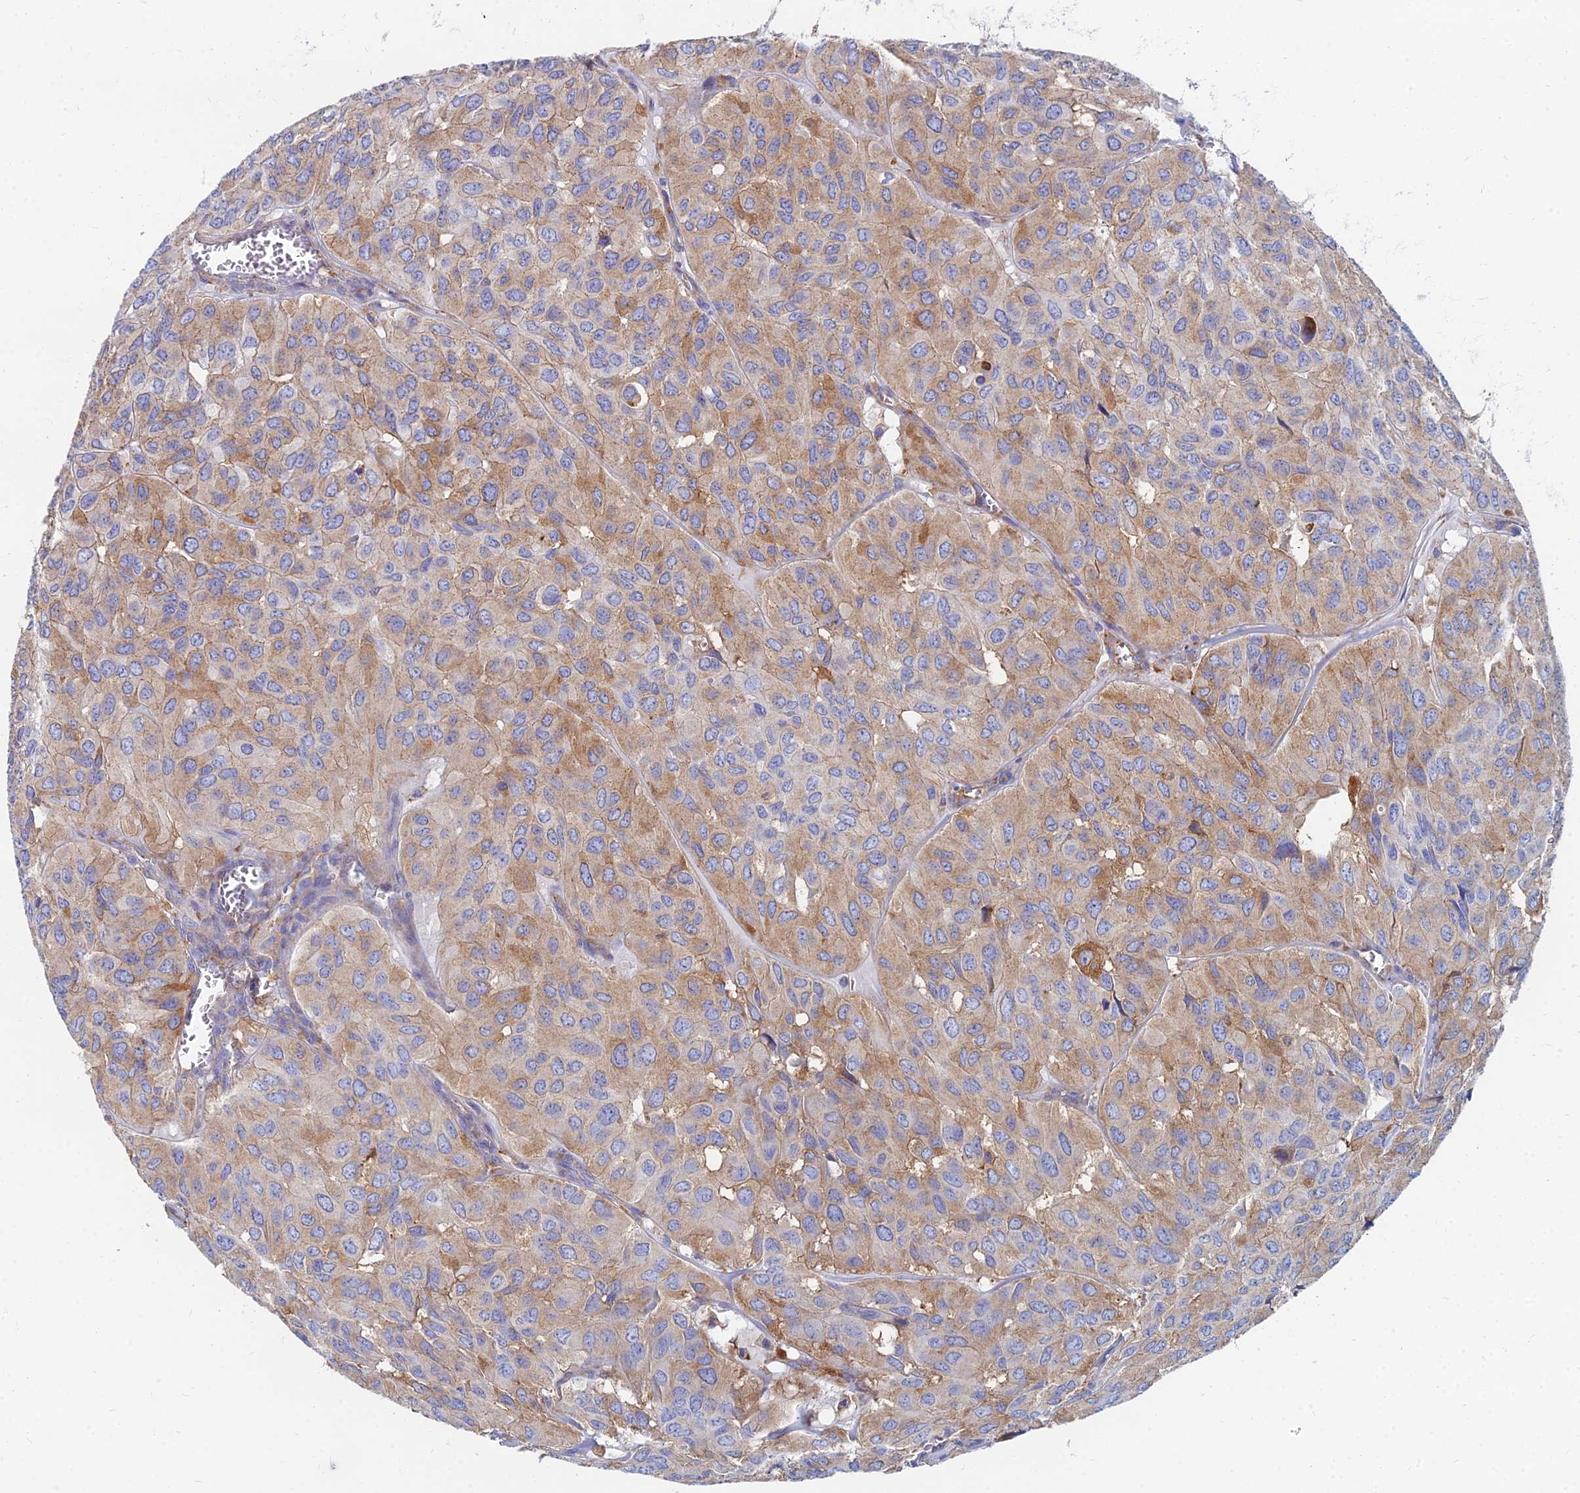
{"staining": {"intensity": "moderate", "quantity": "25%-75%", "location": "cytoplasmic/membranous"}, "tissue": "head and neck cancer", "cell_type": "Tumor cells", "image_type": "cancer", "snomed": [{"axis": "morphology", "description": "Adenocarcinoma, NOS"}, {"axis": "topography", "description": "Salivary gland, NOS"}, {"axis": "topography", "description": "Head-Neck"}], "caption": "An image of head and neck cancer stained for a protein reveals moderate cytoplasmic/membranous brown staining in tumor cells. Using DAB (3,3'-diaminobenzidine) (brown) and hematoxylin (blue) stains, captured at high magnification using brightfield microscopy.", "gene": "GPR42", "patient": {"sex": "female", "age": 76}}